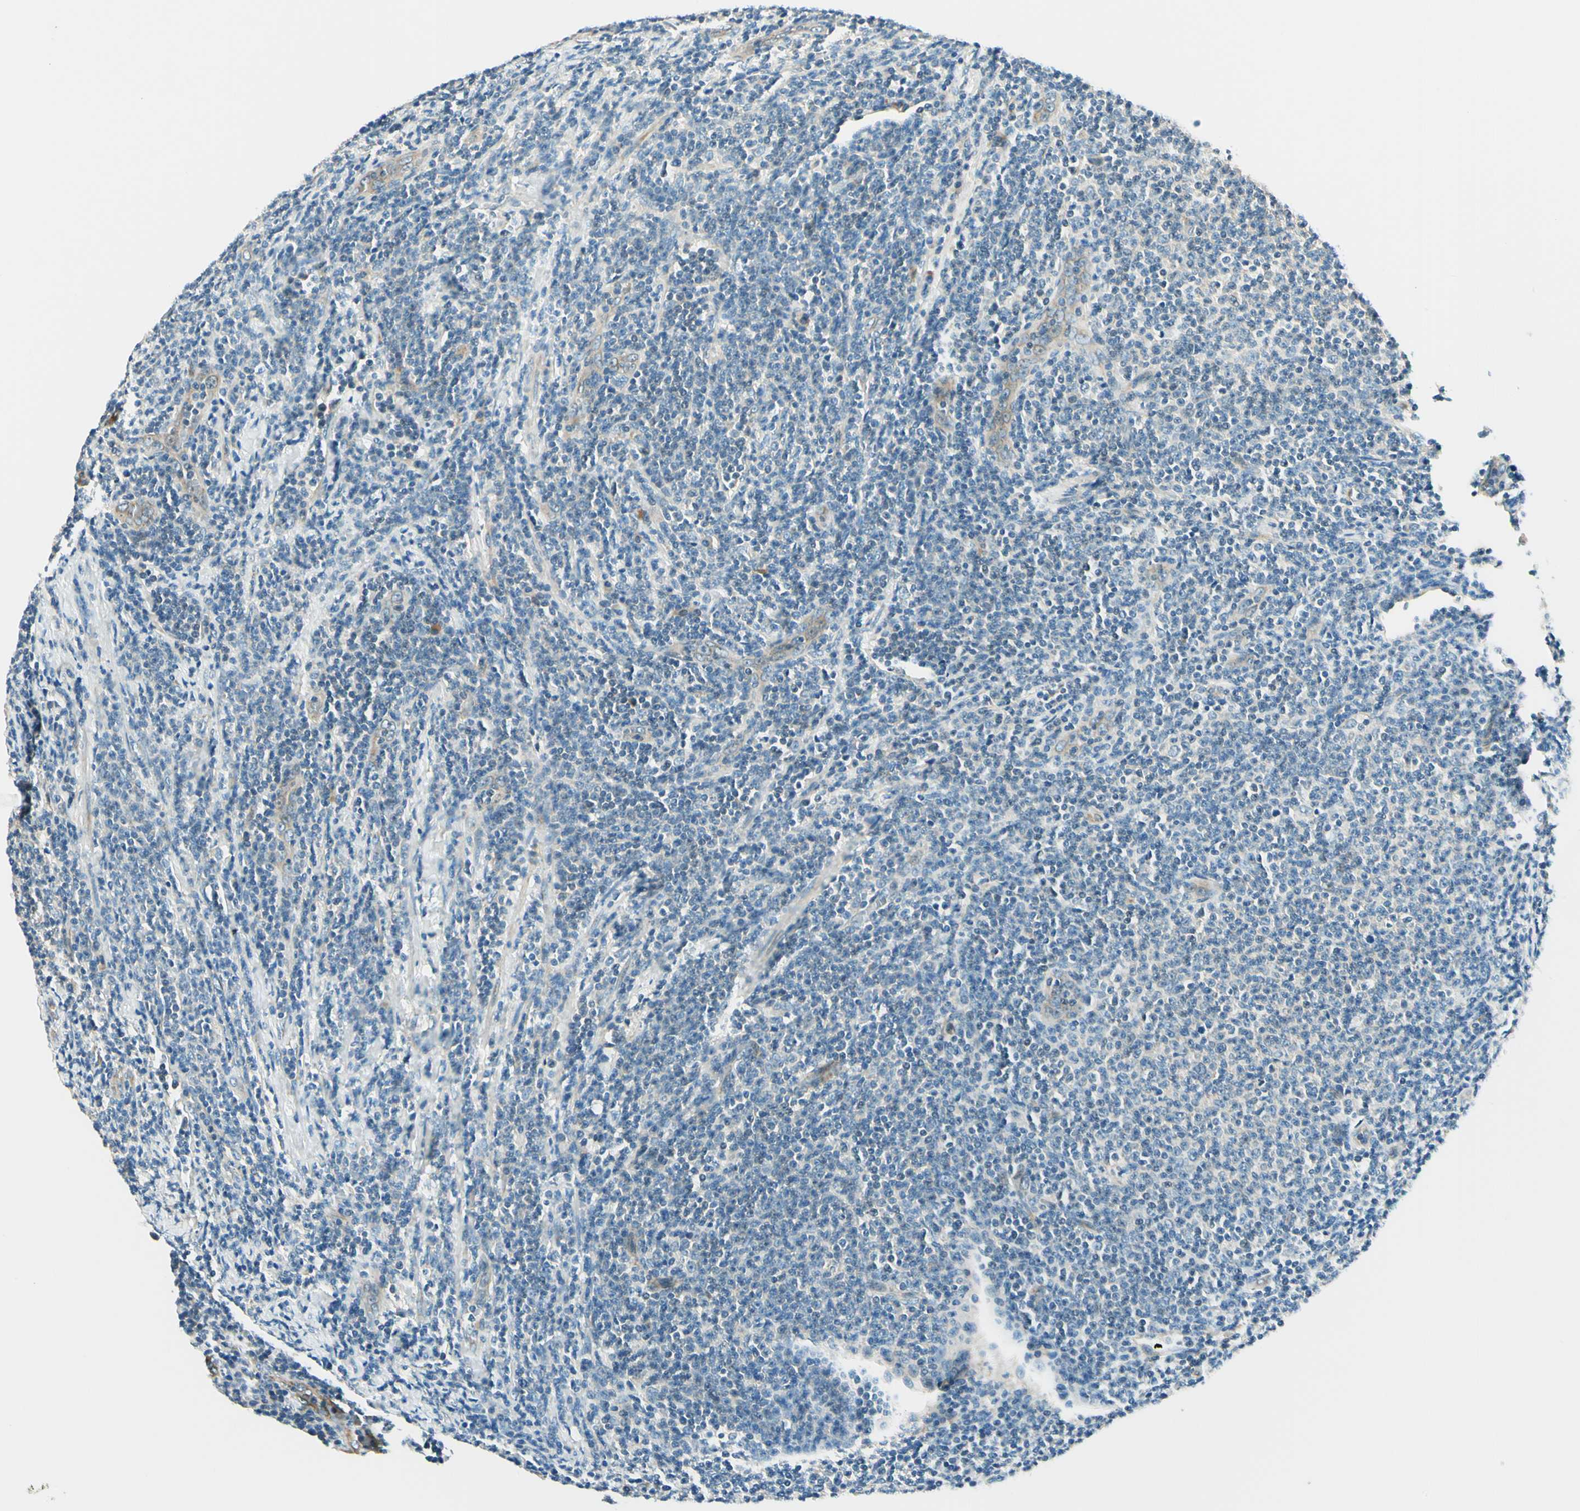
{"staining": {"intensity": "negative", "quantity": "none", "location": "none"}, "tissue": "lymphoma", "cell_type": "Tumor cells", "image_type": "cancer", "snomed": [{"axis": "morphology", "description": "Malignant lymphoma, non-Hodgkin's type, Low grade"}, {"axis": "topography", "description": "Lymph node"}], "caption": "IHC micrograph of neoplastic tissue: malignant lymphoma, non-Hodgkin's type (low-grade) stained with DAB reveals no significant protein positivity in tumor cells.", "gene": "TAOK2", "patient": {"sex": "male", "age": 66}}